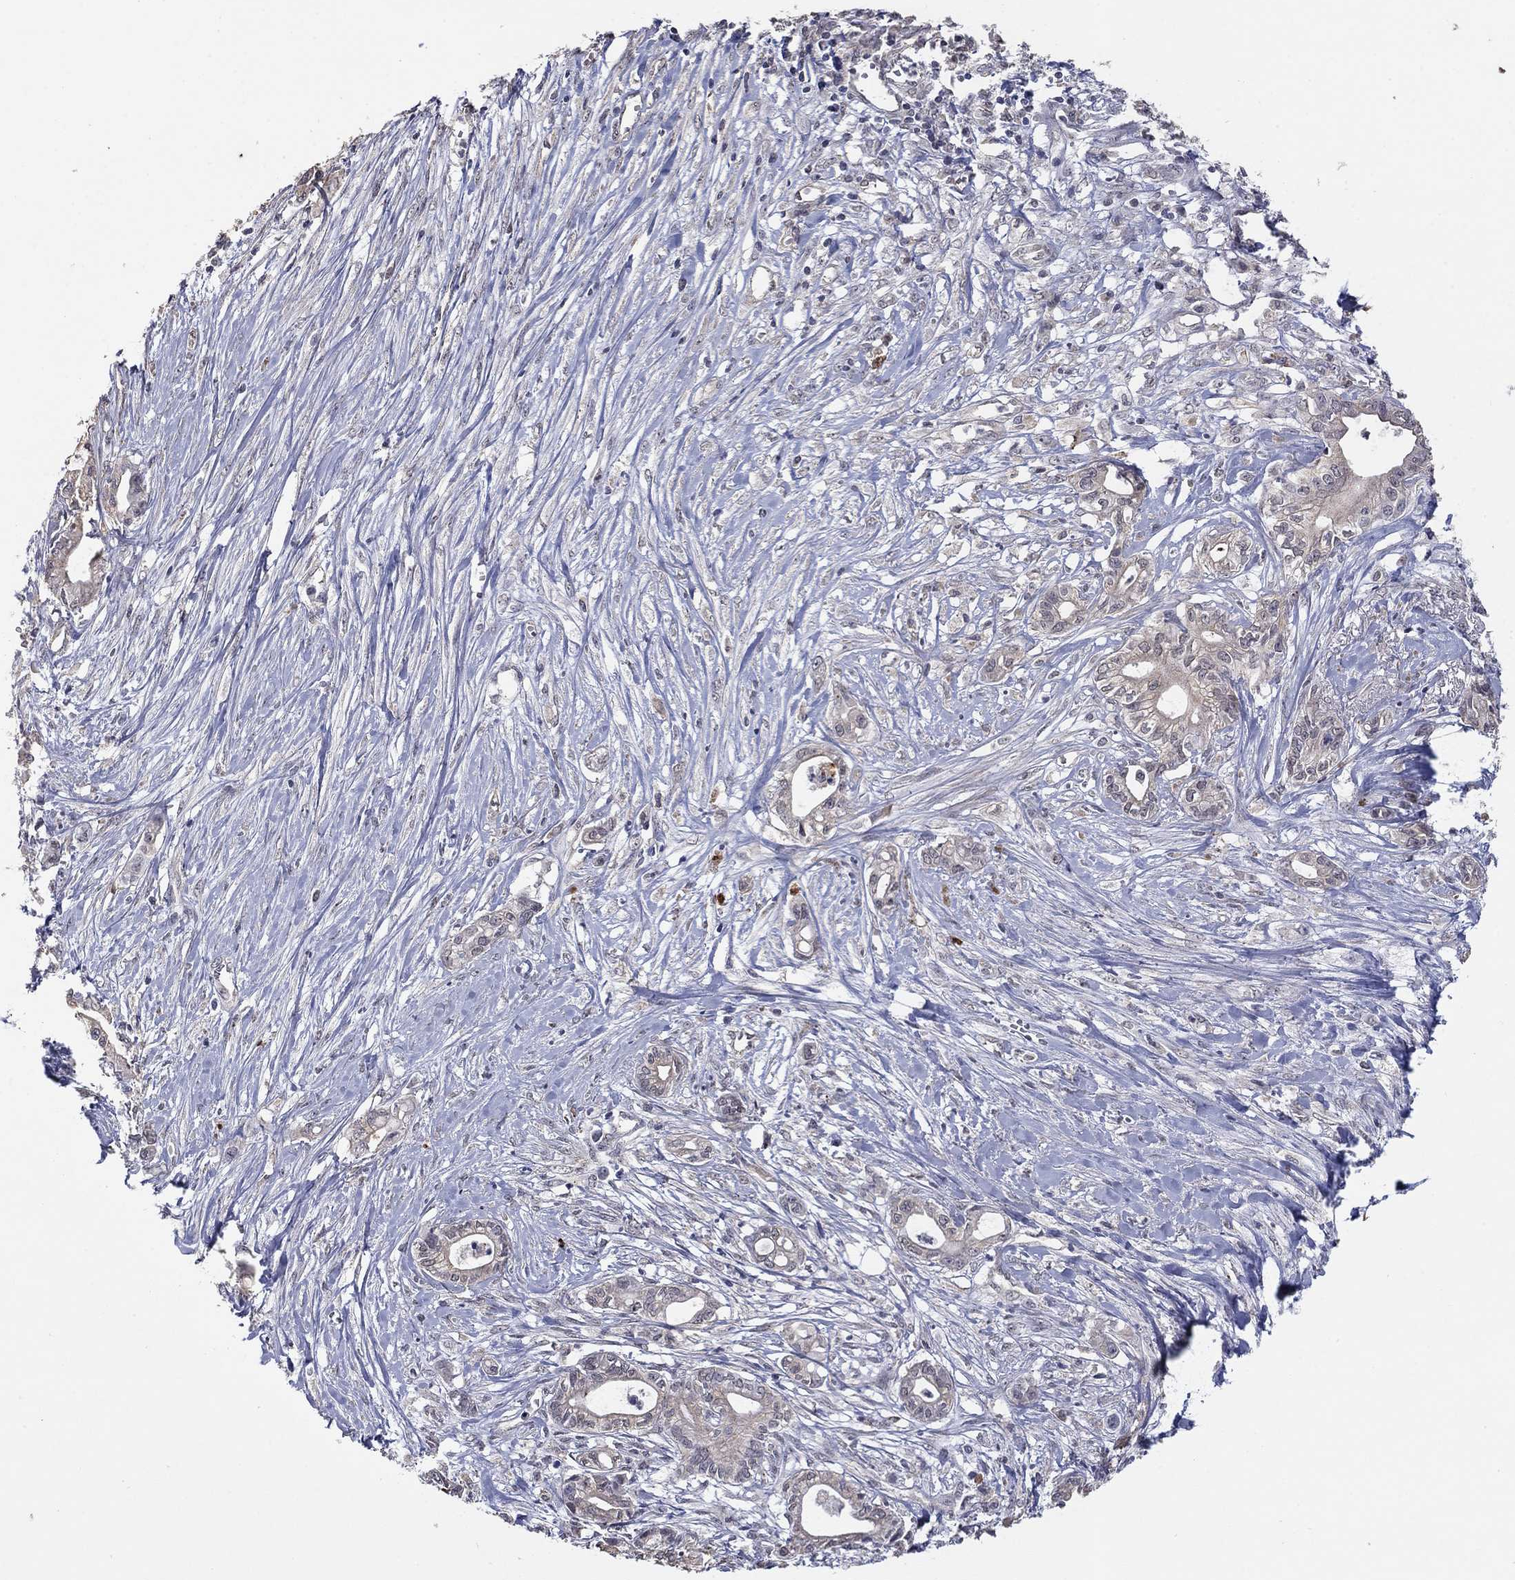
{"staining": {"intensity": "weak", "quantity": "<25%", "location": "cytoplasmic/membranous"}, "tissue": "pancreatic cancer", "cell_type": "Tumor cells", "image_type": "cancer", "snomed": [{"axis": "morphology", "description": "Adenocarcinoma, NOS"}, {"axis": "topography", "description": "Pancreas"}], "caption": "Immunohistochemistry (IHC) photomicrograph of human pancreatic adenocarcinoma stained for a protein (brown), which reveals no positivity in tumor cells. (Stains: DAB immunohistochemistry with hematoxylin counter stain, Microscopy: brightfield microscopy at high magnification).", "gene": "GRIA3", "patient": {"sex": "male", "age": 71}}